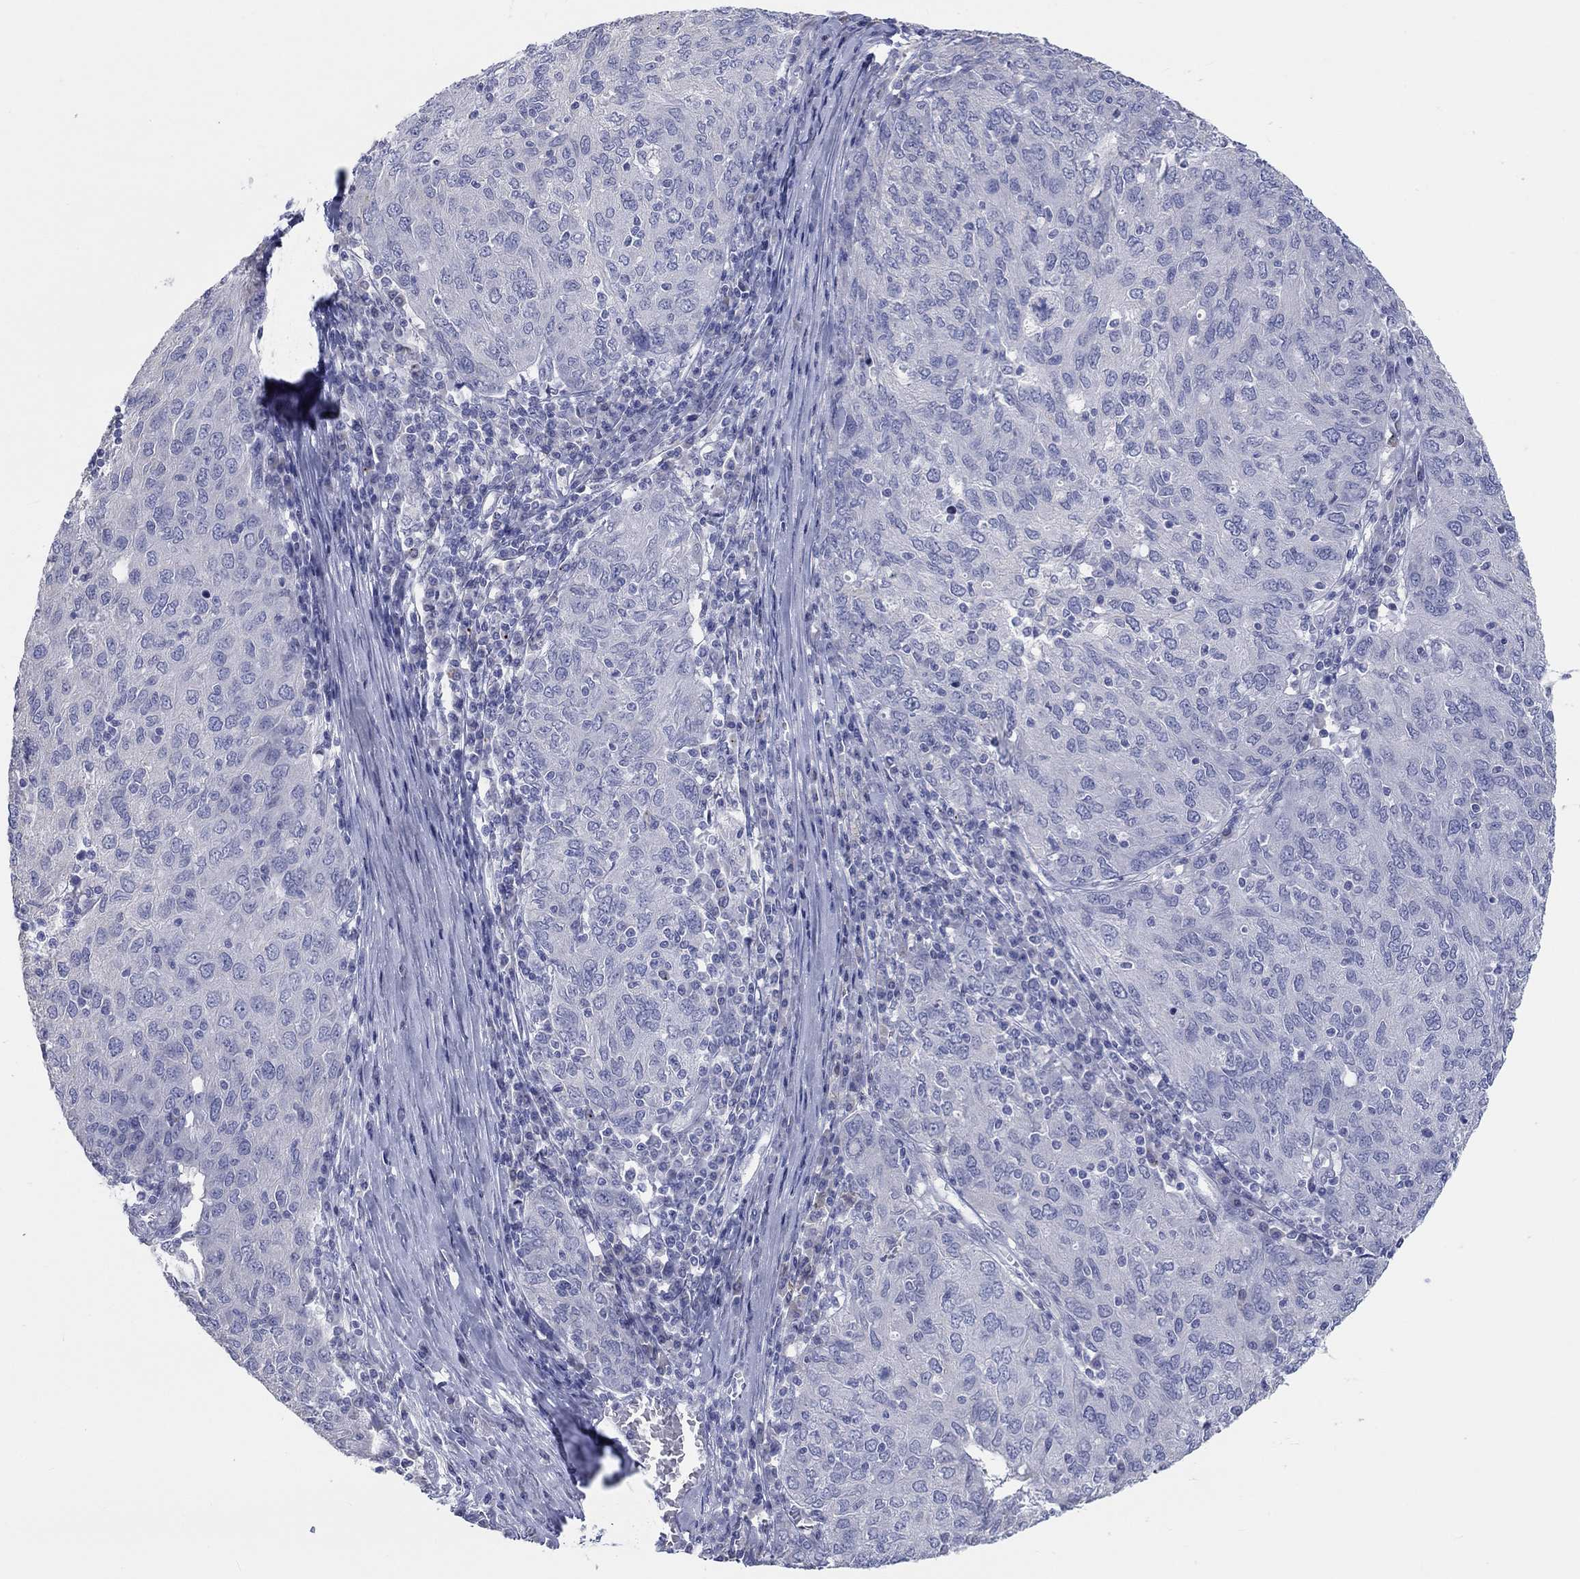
{"staining": {"intensity": "negative", "quantity": "none", "location": "none"}, "tissue": "ovarian cancer", "cell_type": "Tumor cells", "image_type": "cancer", "snomed": [{"axis": "morphology", "description": "Carcinoma, endometroid"}, {"axis": "topography", "description": "Ovary"}], "caption": "The immunohistochemistry histopathology image has no significant expression in tumor cells of endometroid carcinoma (ovarian) tissue. The staining was performed using DAB (3,3'-diaminobenzidine) to visualize the protein expression in brown, while the nuclei were stained in blue with hematoxylin (Magnification: 20x).", "gene": "LRRC4C", "patient": {"sex": "female", "age": 50}}